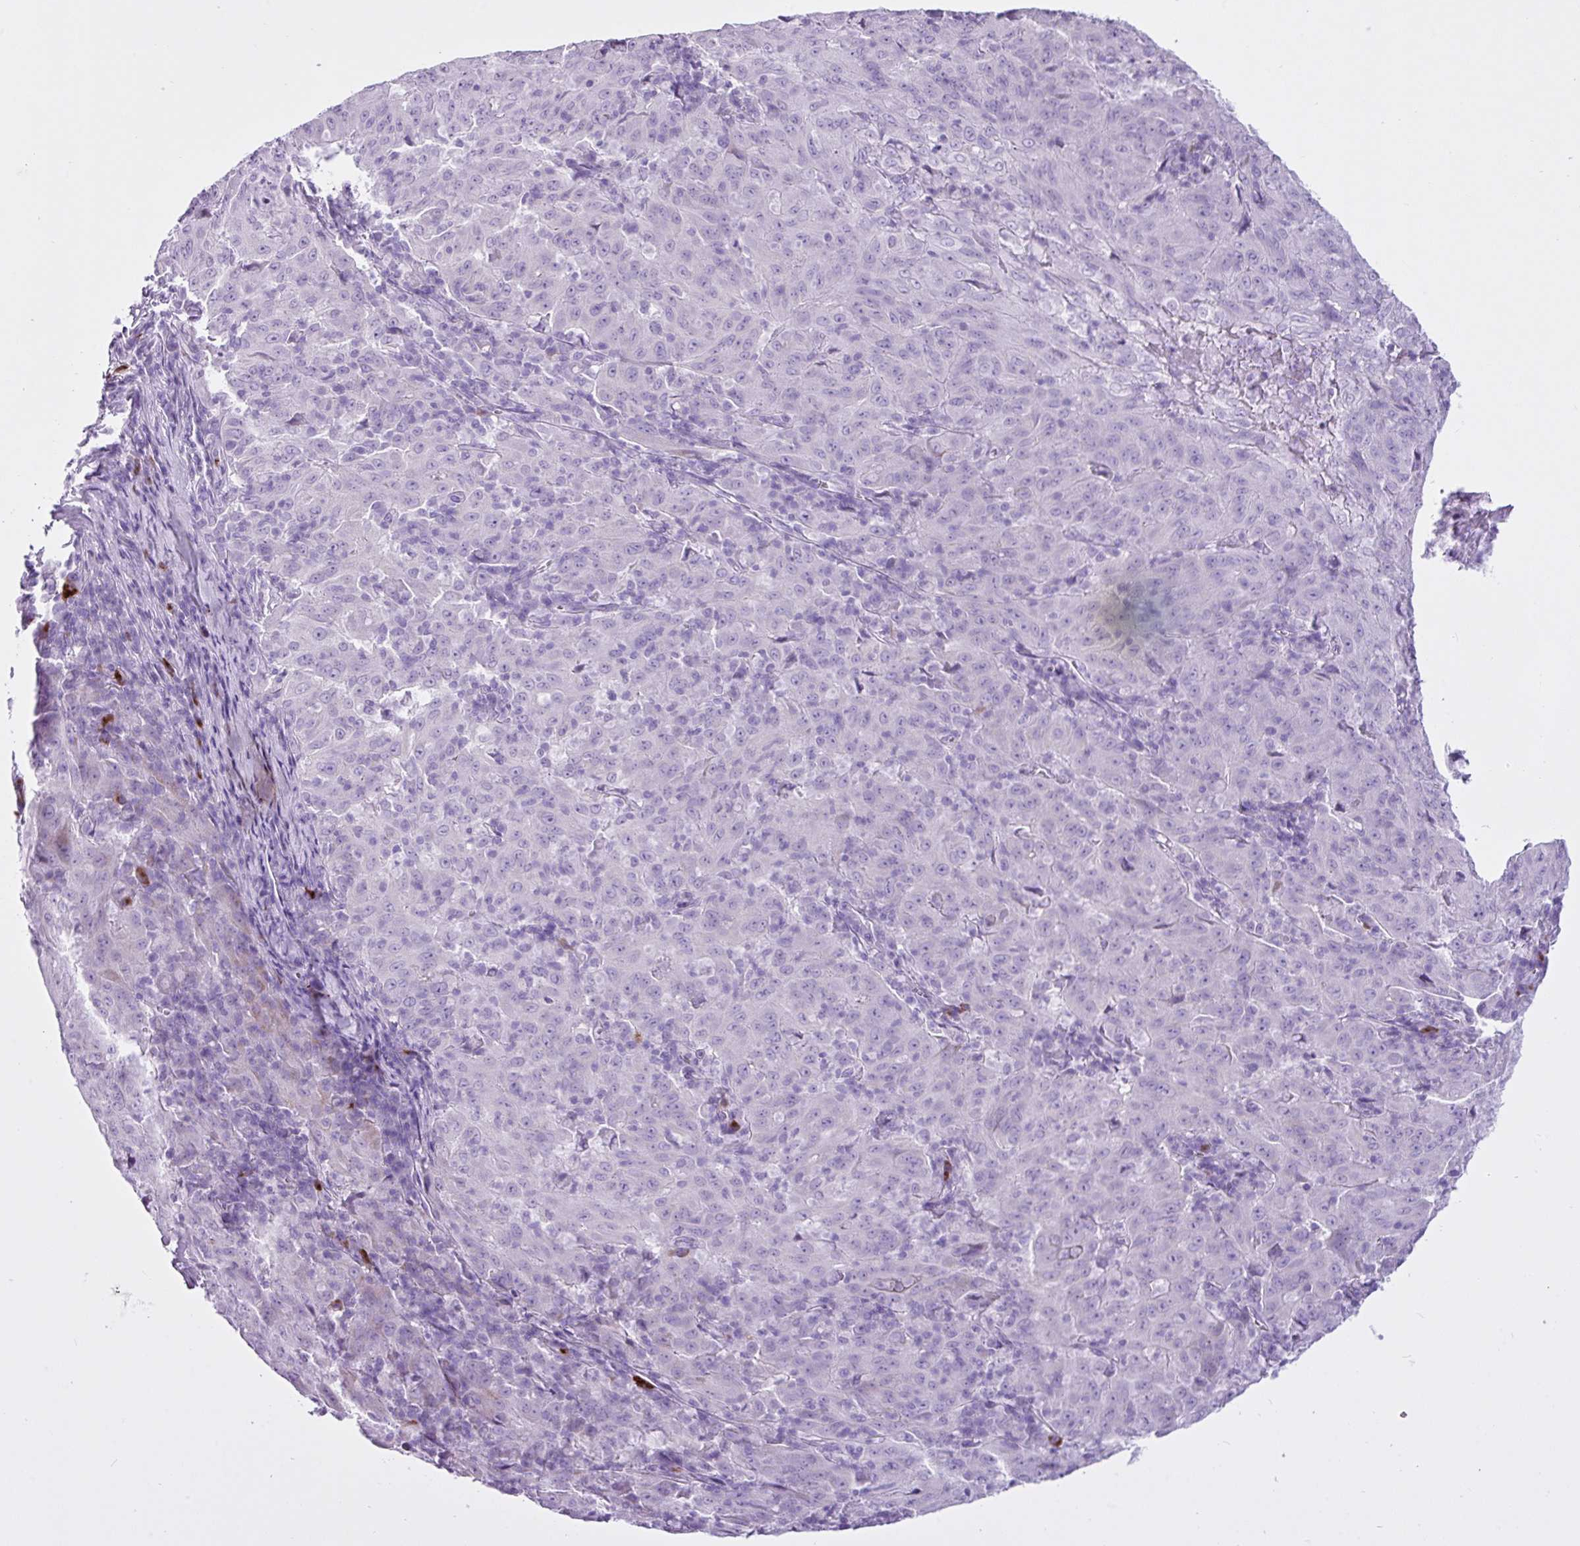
{"staining": {"intensity": "negative", "quantity": "none", "location": "none"}, "tissue": "pancreatic cancer", "cell_type": "Tumor cells", "image_type": "cancer", "snomed": [{"axis": "morphology", "description": "Adenocarcinoma, NOS"}, {"axis": "topography", "description": "Pancreas"}], "caption": "The micrograph shows no significant staining in tumor cells of pancreatic adenocarcinoma.", "gene": "LILRB4", "patient": {"sex": "male", "age": 63}}